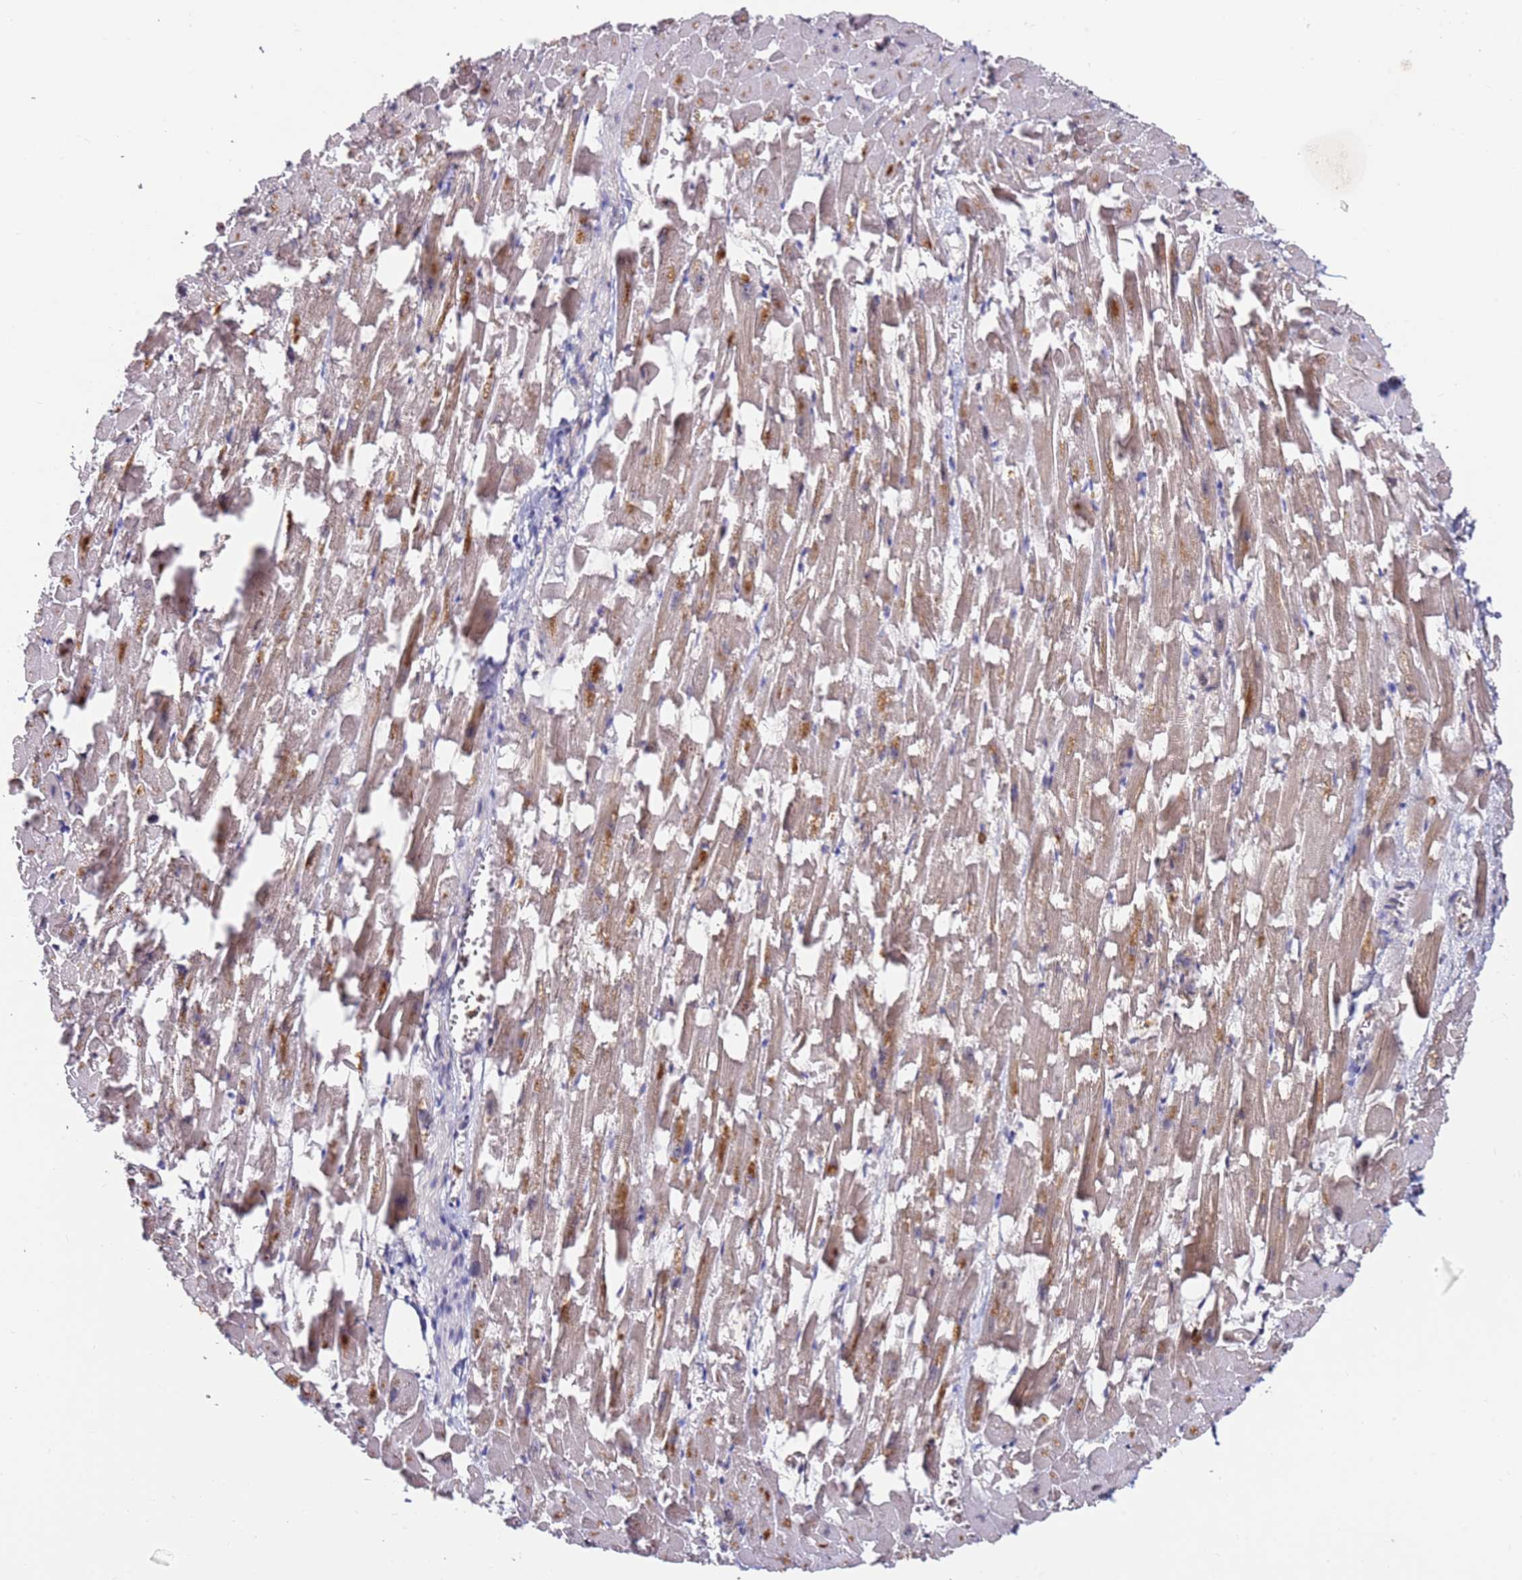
{"staining": {"intensity": "moderate", "quantity": ">75%", "location": "cytoplasmic/membranous,nuclear"}, "tissue": "heart muscle", "cell_type": "Cardiomyocytes", "image_type": "normal", "snomed": [{"axis": "morphology", "description": "Normal tissue, NOS"}, {"axis": "topography", "description": "Heart"}], "caption": "DAB immunohistochemical staining of unremarkable human heart muscle demonstrates moderate cytoplasmic/membranous,nuclear protein staining in about >75% of cardiomyocytes.", "gene": "FCF1", "patient": {"sex": "female", "age": 64}}